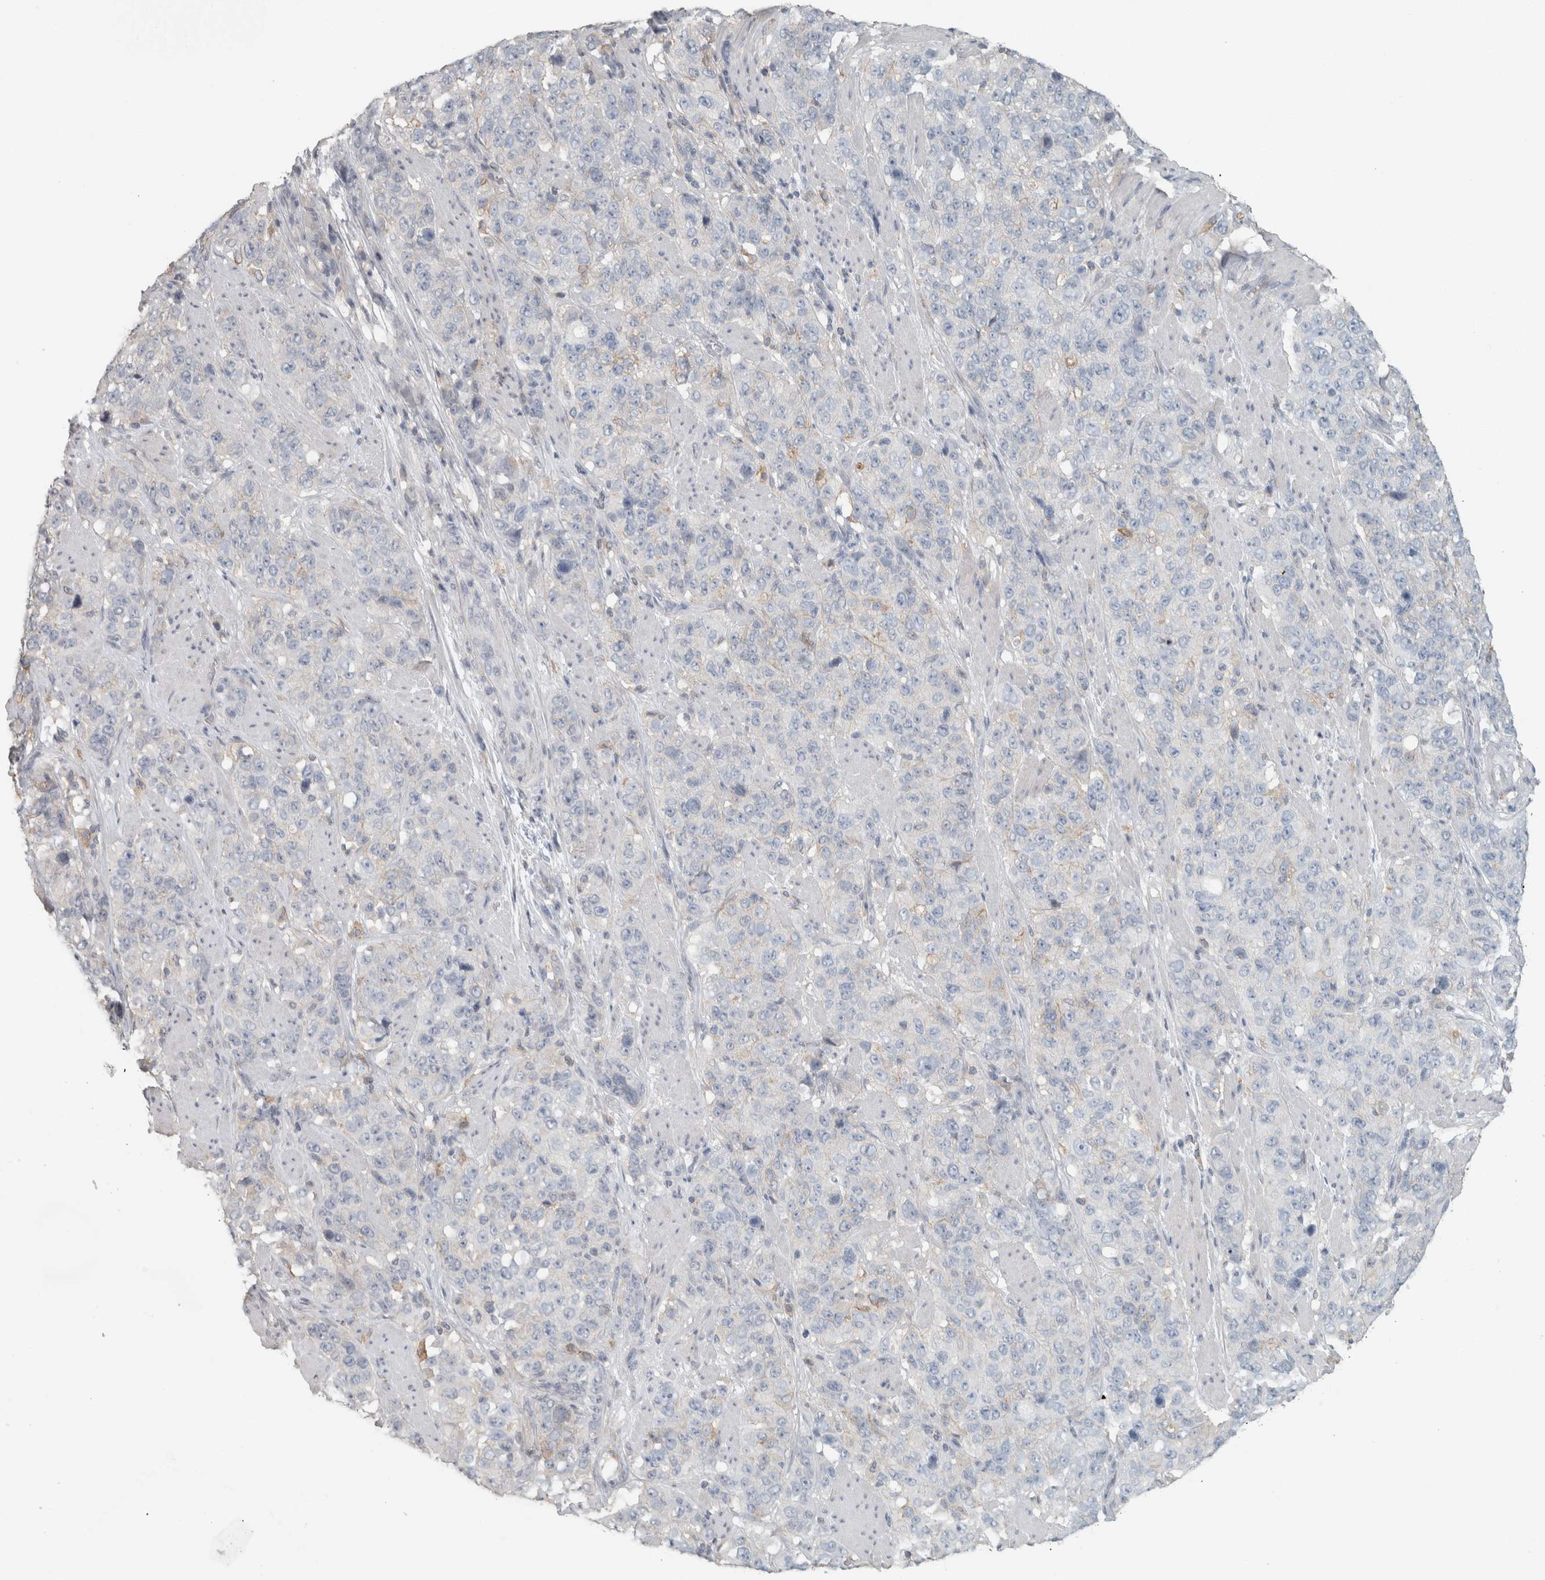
{"staining": {"intensity": "negative", "quantity": "none", "location": "none"}, "tissue": "stomach cancer", "cell_type": "Tumor cells", "image_type": "cancer", "snomed": [{"axis": "morphology", "description": "Adenocarcinoma, NOS"}, {"axis": "topography", "description": "Stomach"}], "caption": "Photomicrograph shows no significant protein expression in tumor cells of stomach adenocarcinoma. (Brightfield microscopy of DAB (3,3'-diaminobenzidine) IHC at high magnification).", "gene": "SCIN", "patient": {"sex": "male", "age": 48}}